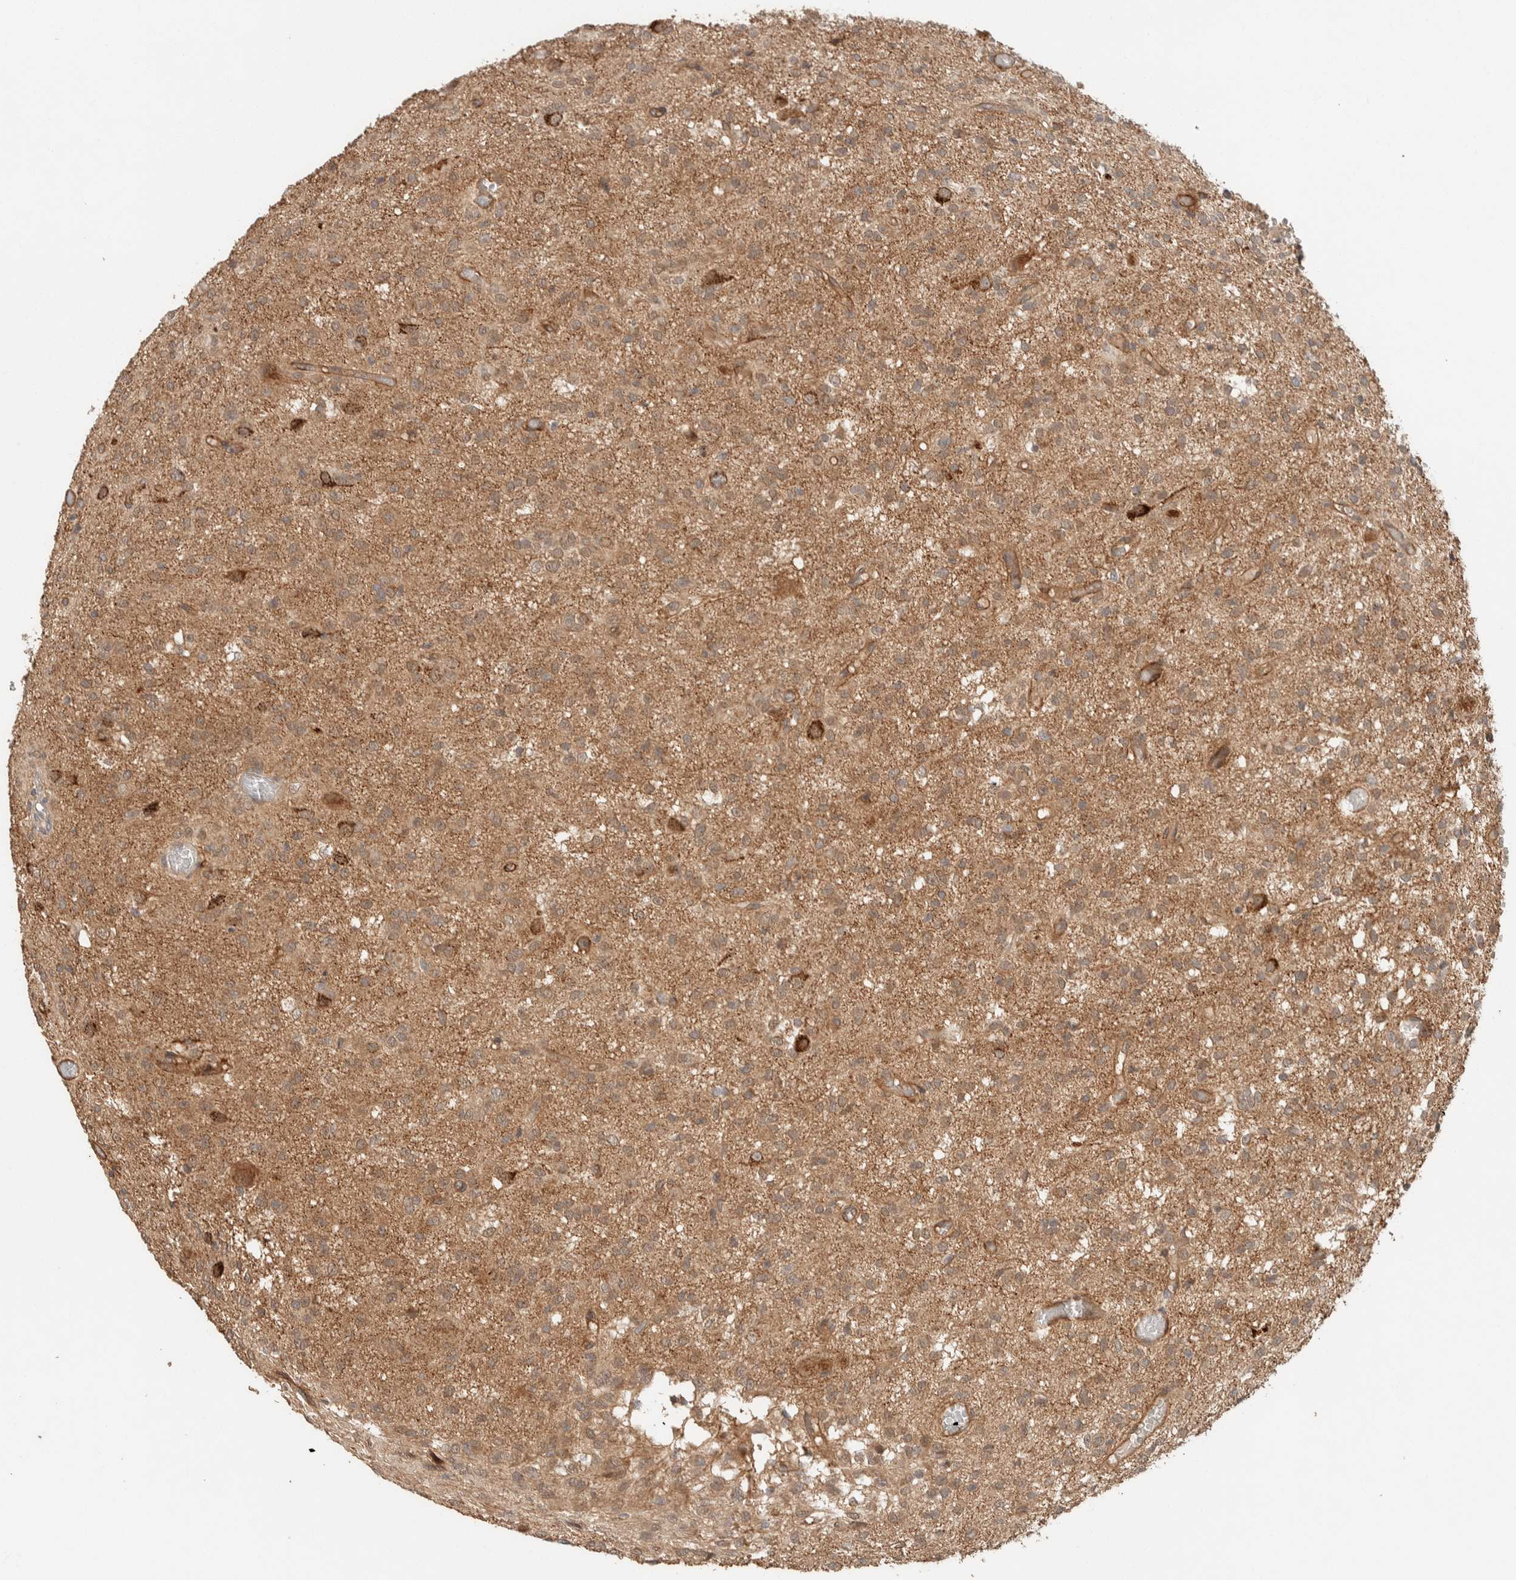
{"staining": {"intensity": "moderate", "quantity": ">75%", "location": "cytoplasmic/membranous"}, "tissue": "glioma", "cell_type": "Tumor cells", "image_type": "cancer", "snomed": [{"axis": "morphology", "description": "Glioma, malignant, High grade"}, {"axis": "topography", "description": "Brain"}], "caption": "Immunohistochemistry micrograph of neoplastic tissue: human glioma stained using immunohistochemistry reveals medium levels of moderate protein expression localized specifically in the cytoplasmic/membranous of tumor cells, appearing as a cytoplasmic/membranous brown color.", "gene": "ZNF567", "patient": {"sex": "female", "age": 59}}